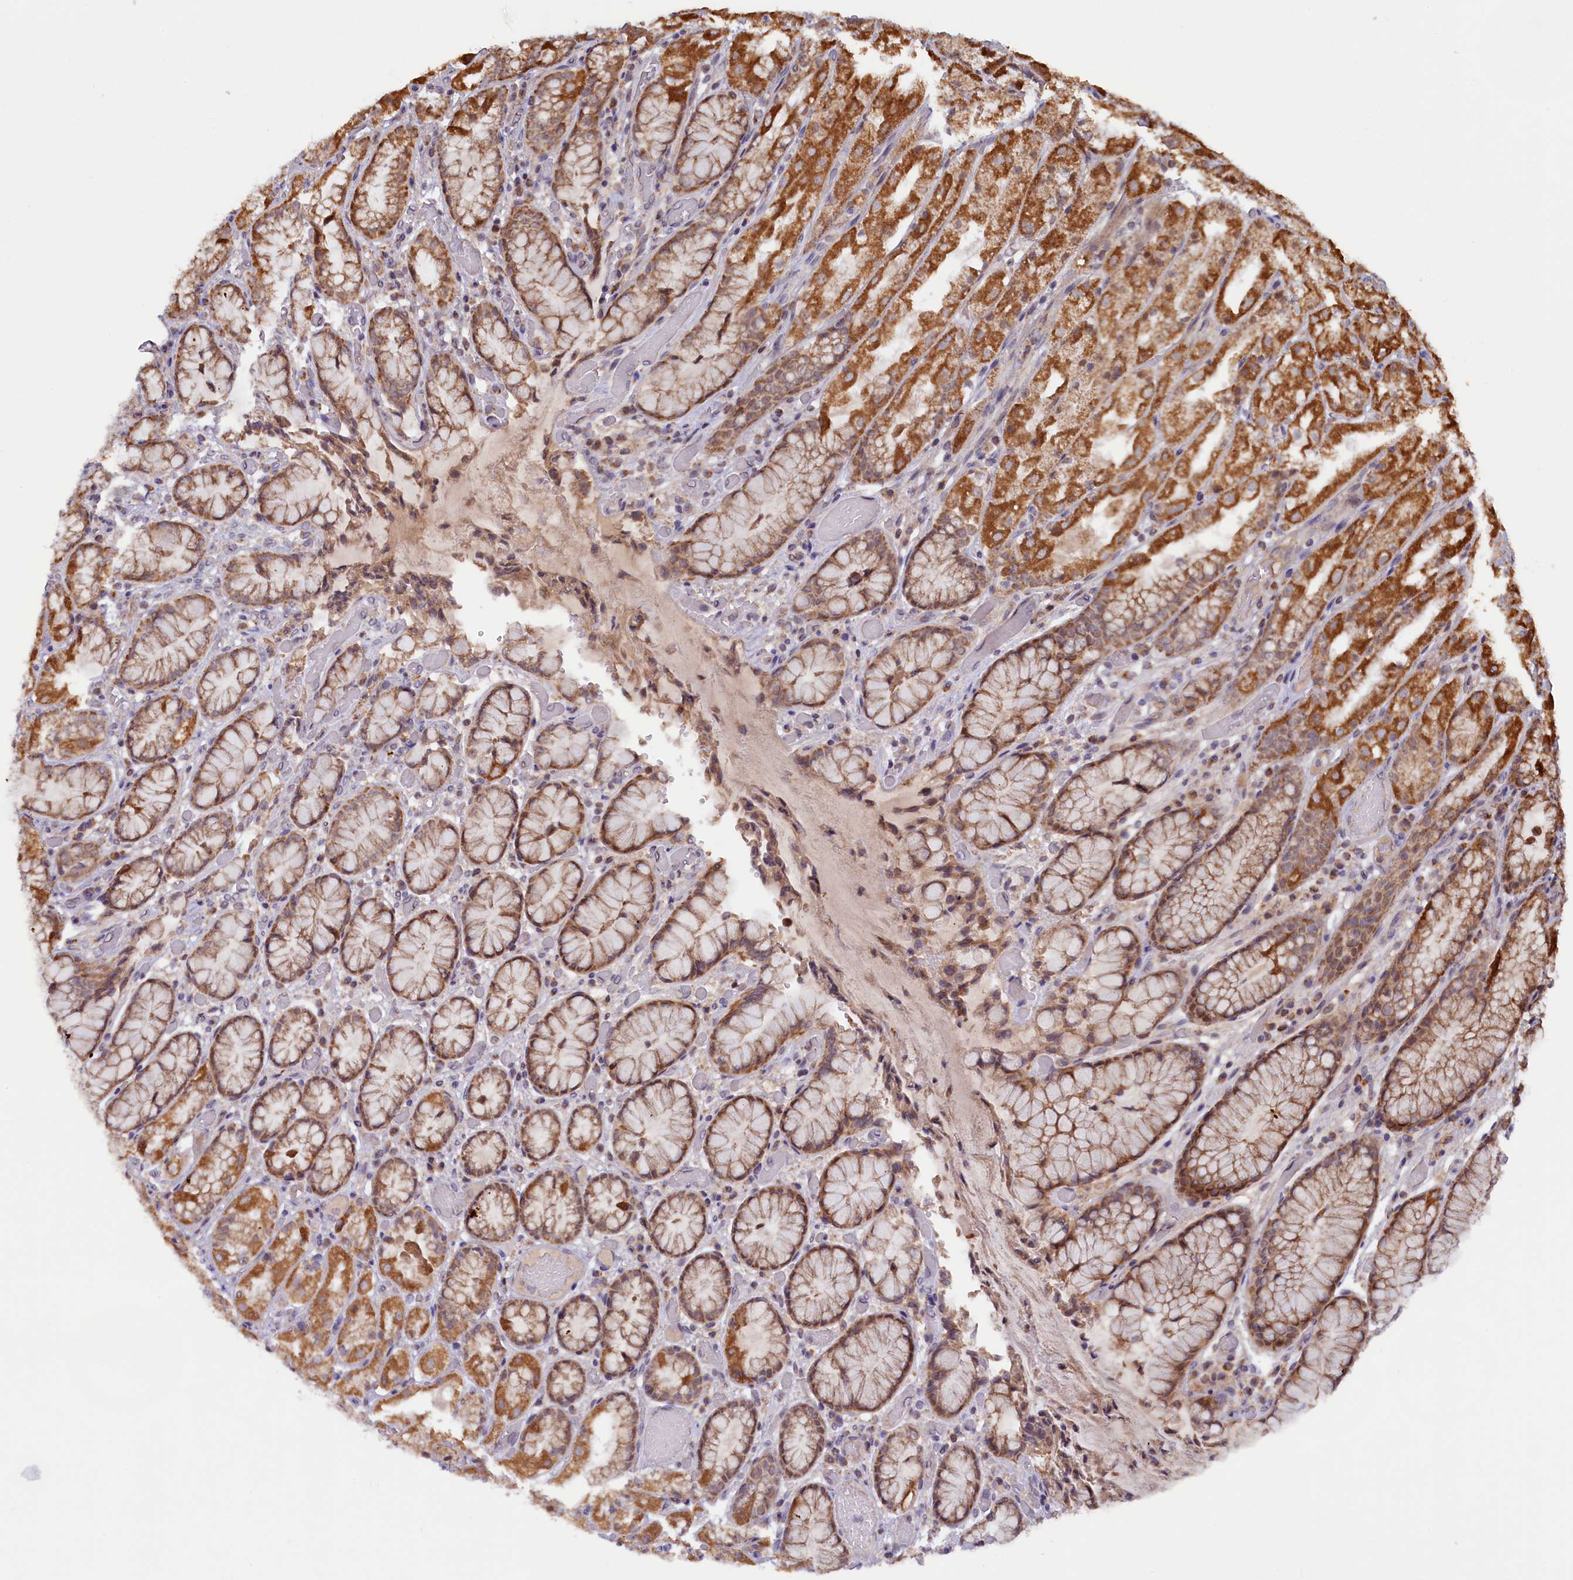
{"staining": {"intensity": "strong", "quantity": ">75%", "location": "cytoplasmic/membranous"}, "tissue": "stomach", "cell_type": "Glandular cells", "image_type": "normal", "snomed": [{"axis": "morphology", "description": "Normal tissue, NOS"}, {"axis": "topography", "description": "Stomach, upper"}], "caption": "About >75% of glandular cells in benign stomach exhibit strong cytoplasmic/membranous protein expression as visualized by brown immunohistochemical staining.", "gene": "DUS3L", "patient": {"sex": "male", "age": 72}}